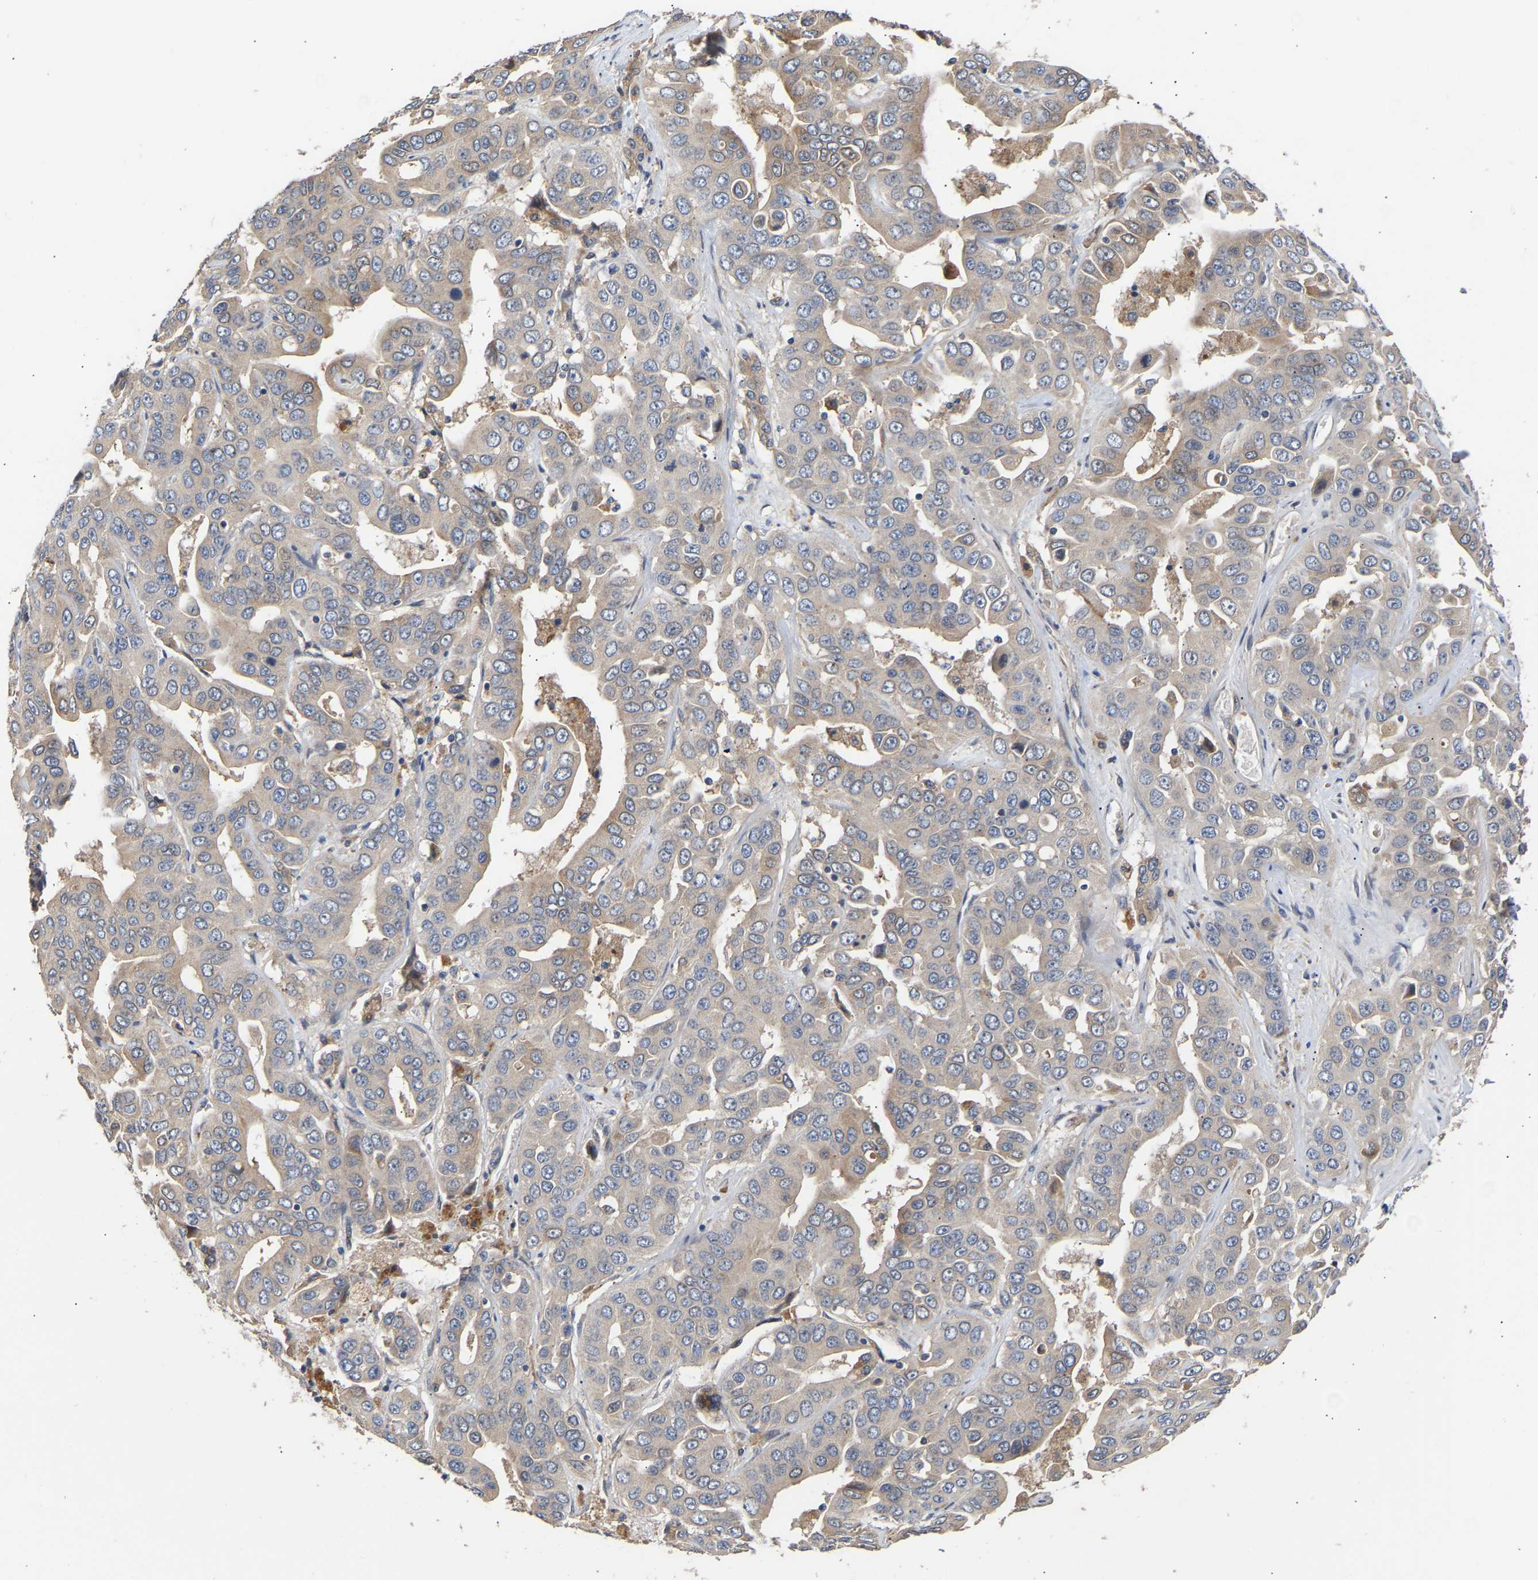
{"staining": {"intensity": "weak", "quantity": "<25%", "location": "cytoplasmic/membranous"}, "tissue": "liver cancer", "cell_type": "Tumor cells", "image_type": "cancer", "snomed": [{"axis": "morphology", "description": "Cholangiocarcinoma"}, {"axis": "topography", "description": "Liver"}], "caption": "Tumor cells are negative for protein expression in human liver cancer.", "gene": "KASH5", "patient": {"sex": "female", "age": 52}}